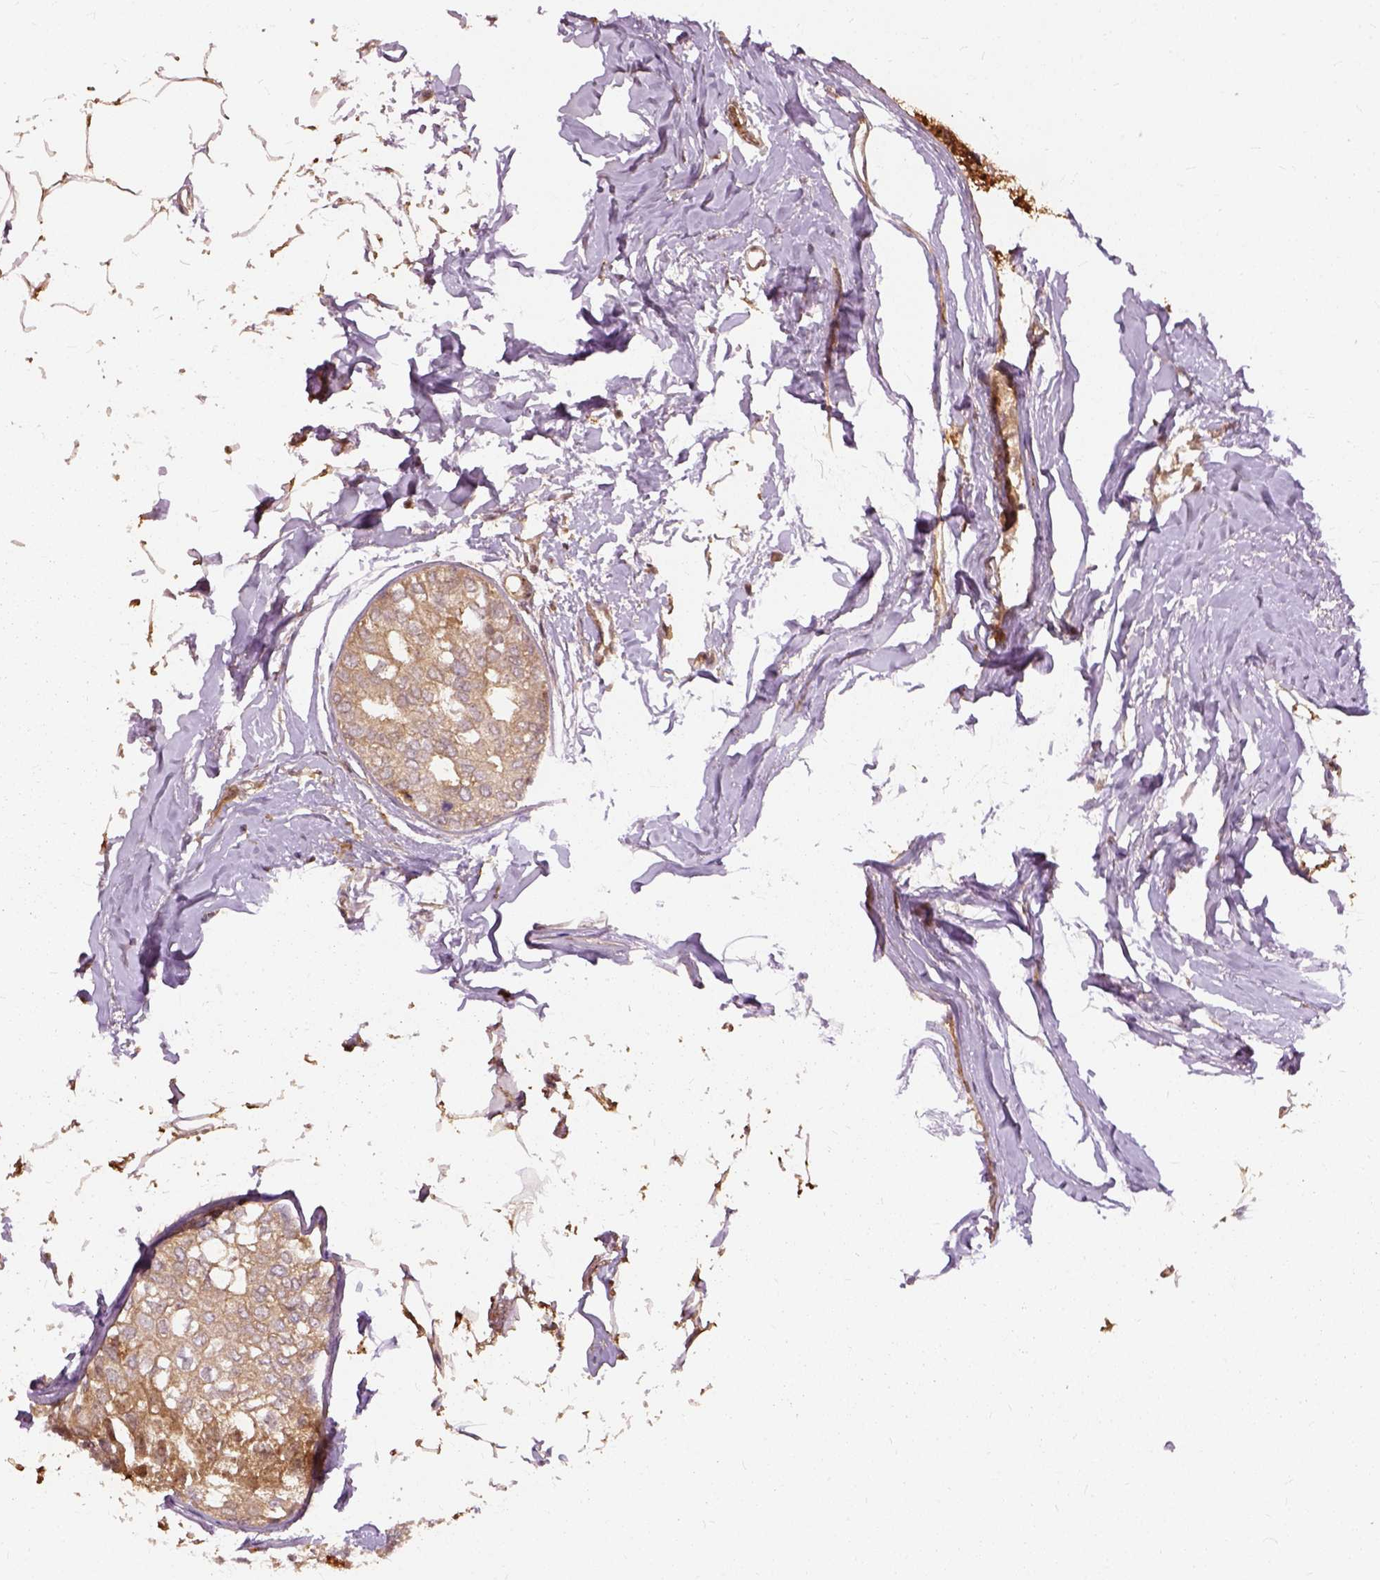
{"staining": {"intensity": "weak", "quantity": ">75%", "location": "cytoplasmic/membranous"}, "tissue": "breast cancer", "cell_type": "Tumor cells", "image_type": "cancer", "snomed": [{"axis": "morphology", "description": "Duct carcinoma"}, {"axis": "topography", "description": "Breast"}], "caption": "Intraductal carcinoma (breast) stained with a protein marker displays weak staining in tumor cells.", "gene": "GPI", "patient": {"sex": "female", "age": 40}}